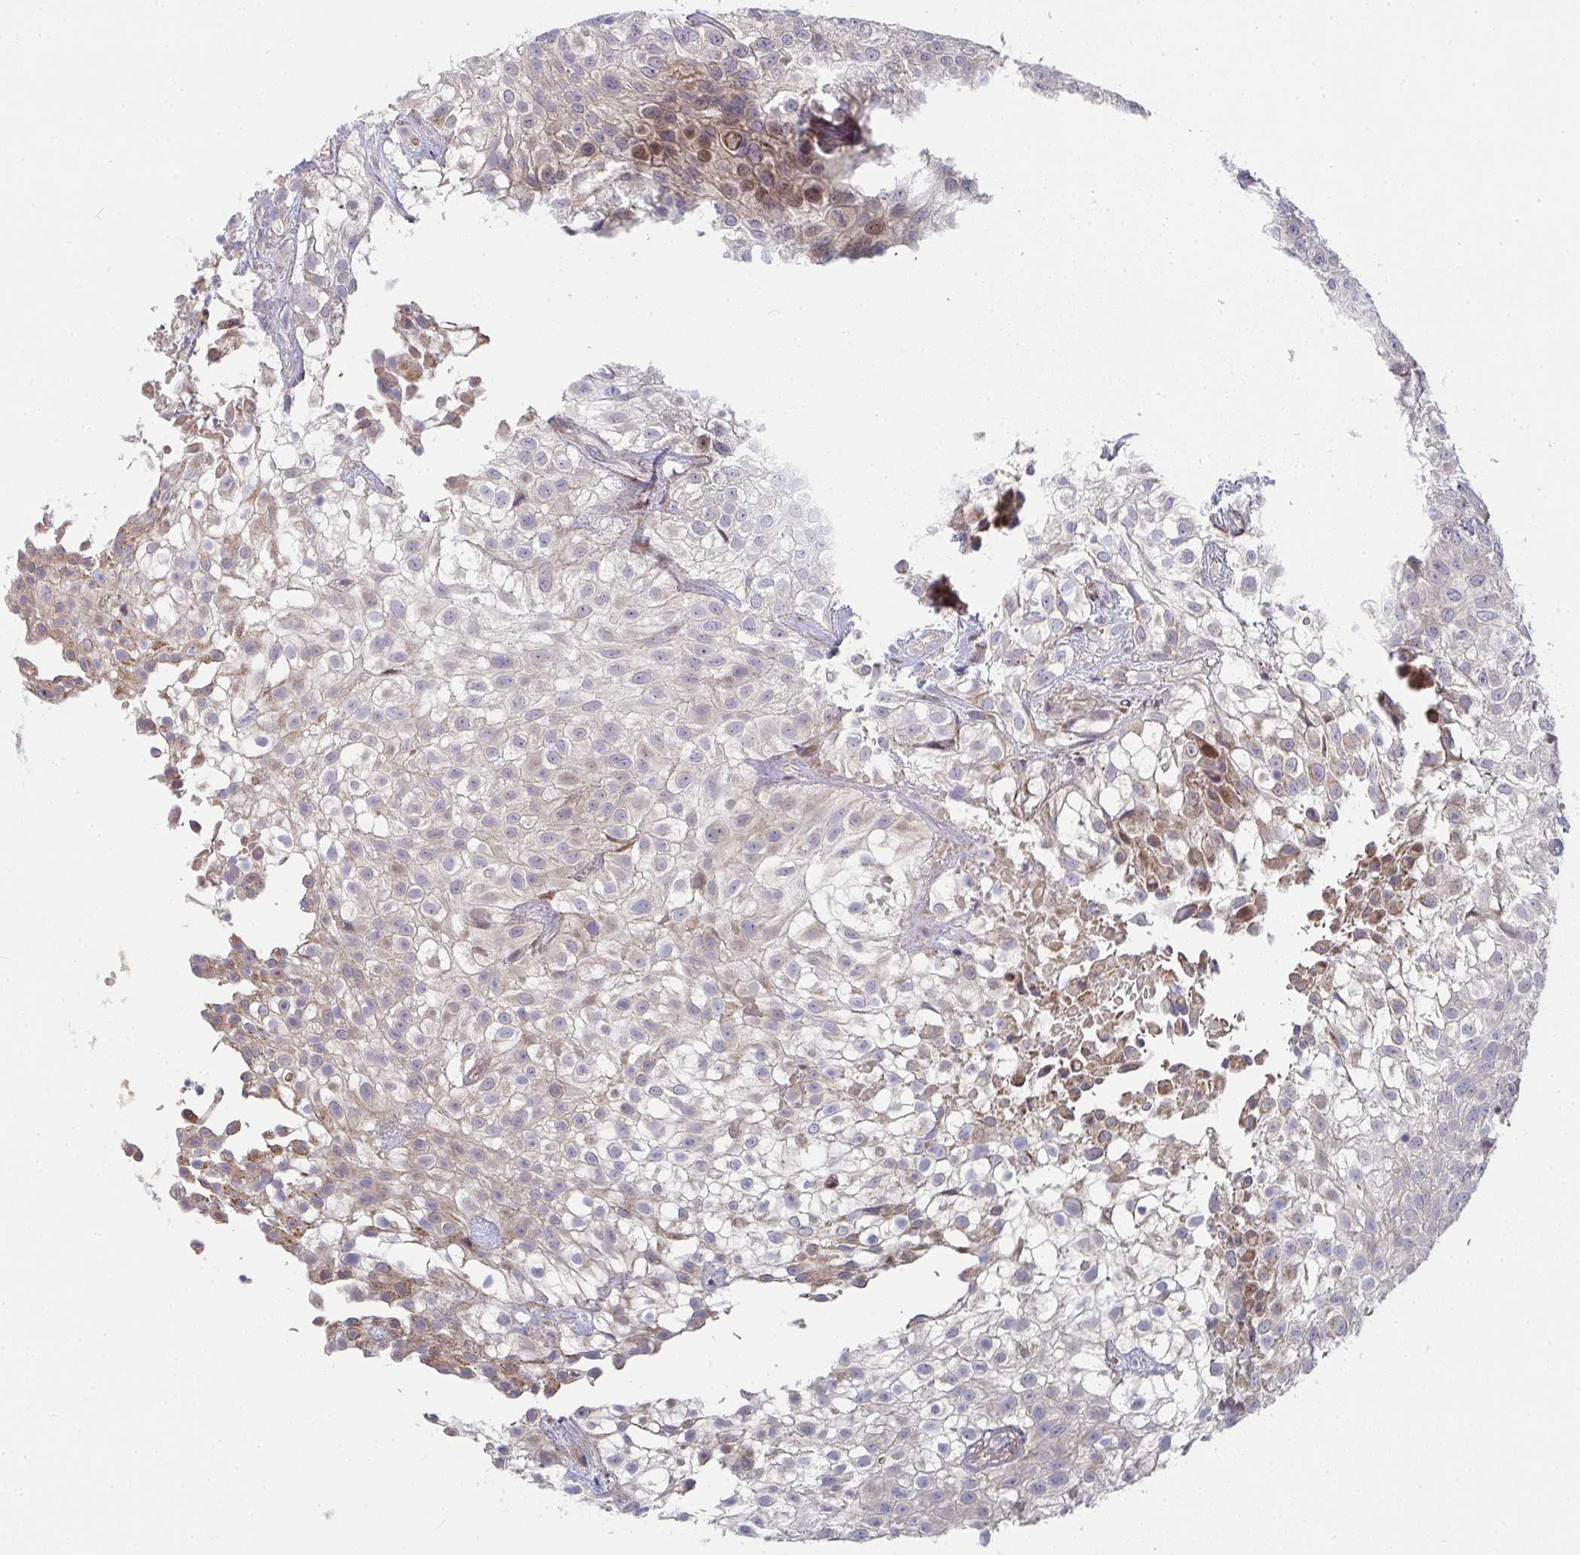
{"staining": {"intensity": "moderate", "quantity": "<25%", "location": "cytoplasmic/membranous,nuclear"}, "tissue": "urothelial cancer", "cell_type": "Tumor cells", "image_type": "cancer", "snomed": [{"axis": "morphology", "description": "Urothelial carcinoma, High grade"}, {"axis": "topography", "description": "Urinary bladder"}], "caption": "Immunohistochemistry (DAB) staining of urothelial cancer demonstrates moderate cytoplasmic/membranous and nuclear protein positivity in approximately <25% of tumor cells.", "gene": "RHEBL1", "patient": {"sex": "male", "age": 56}}